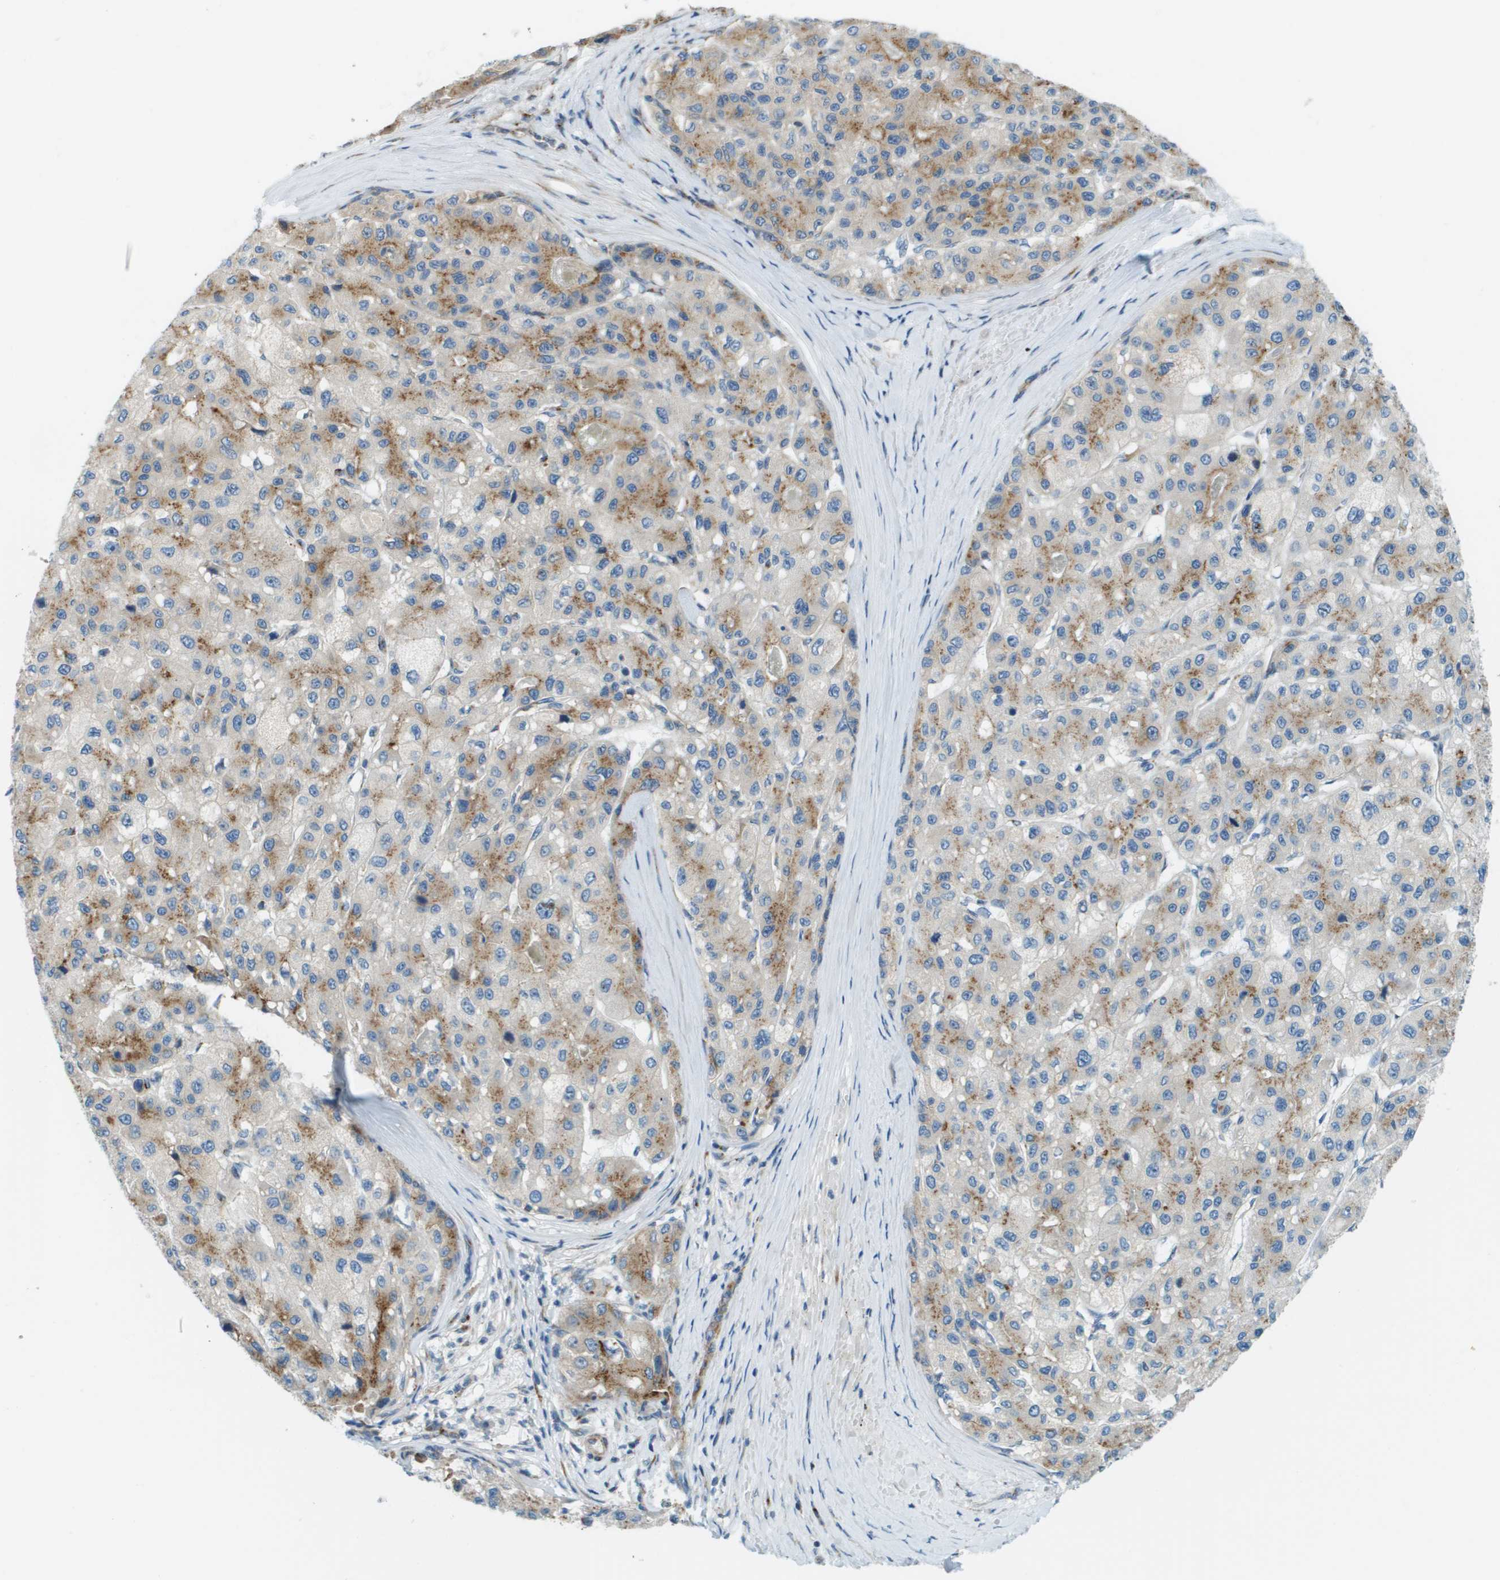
{"staining": {"intensity": "moderate", "quantity": ">75%", "location": "cytoplasmic/membranous"}, "tissue": "liver cancer", "cell_type": "Tumor cells", "image_type": "cancer", "snomed": [{"axis": "morphology", "description": "Carcinoma, Hepatocellular, NOS"}, {"axis": "topography", "description": "Liver"}], "caption": "IHC photomicrograph of human liver hepatocellular carcinoma stained for a protein (brown), which exhibits medium levels of moderate cytoplasmic/membranous positivity in about >75% of tumor cells.", "gene": "ACBD3", "patient": {"sex": "male", "age": 80}}